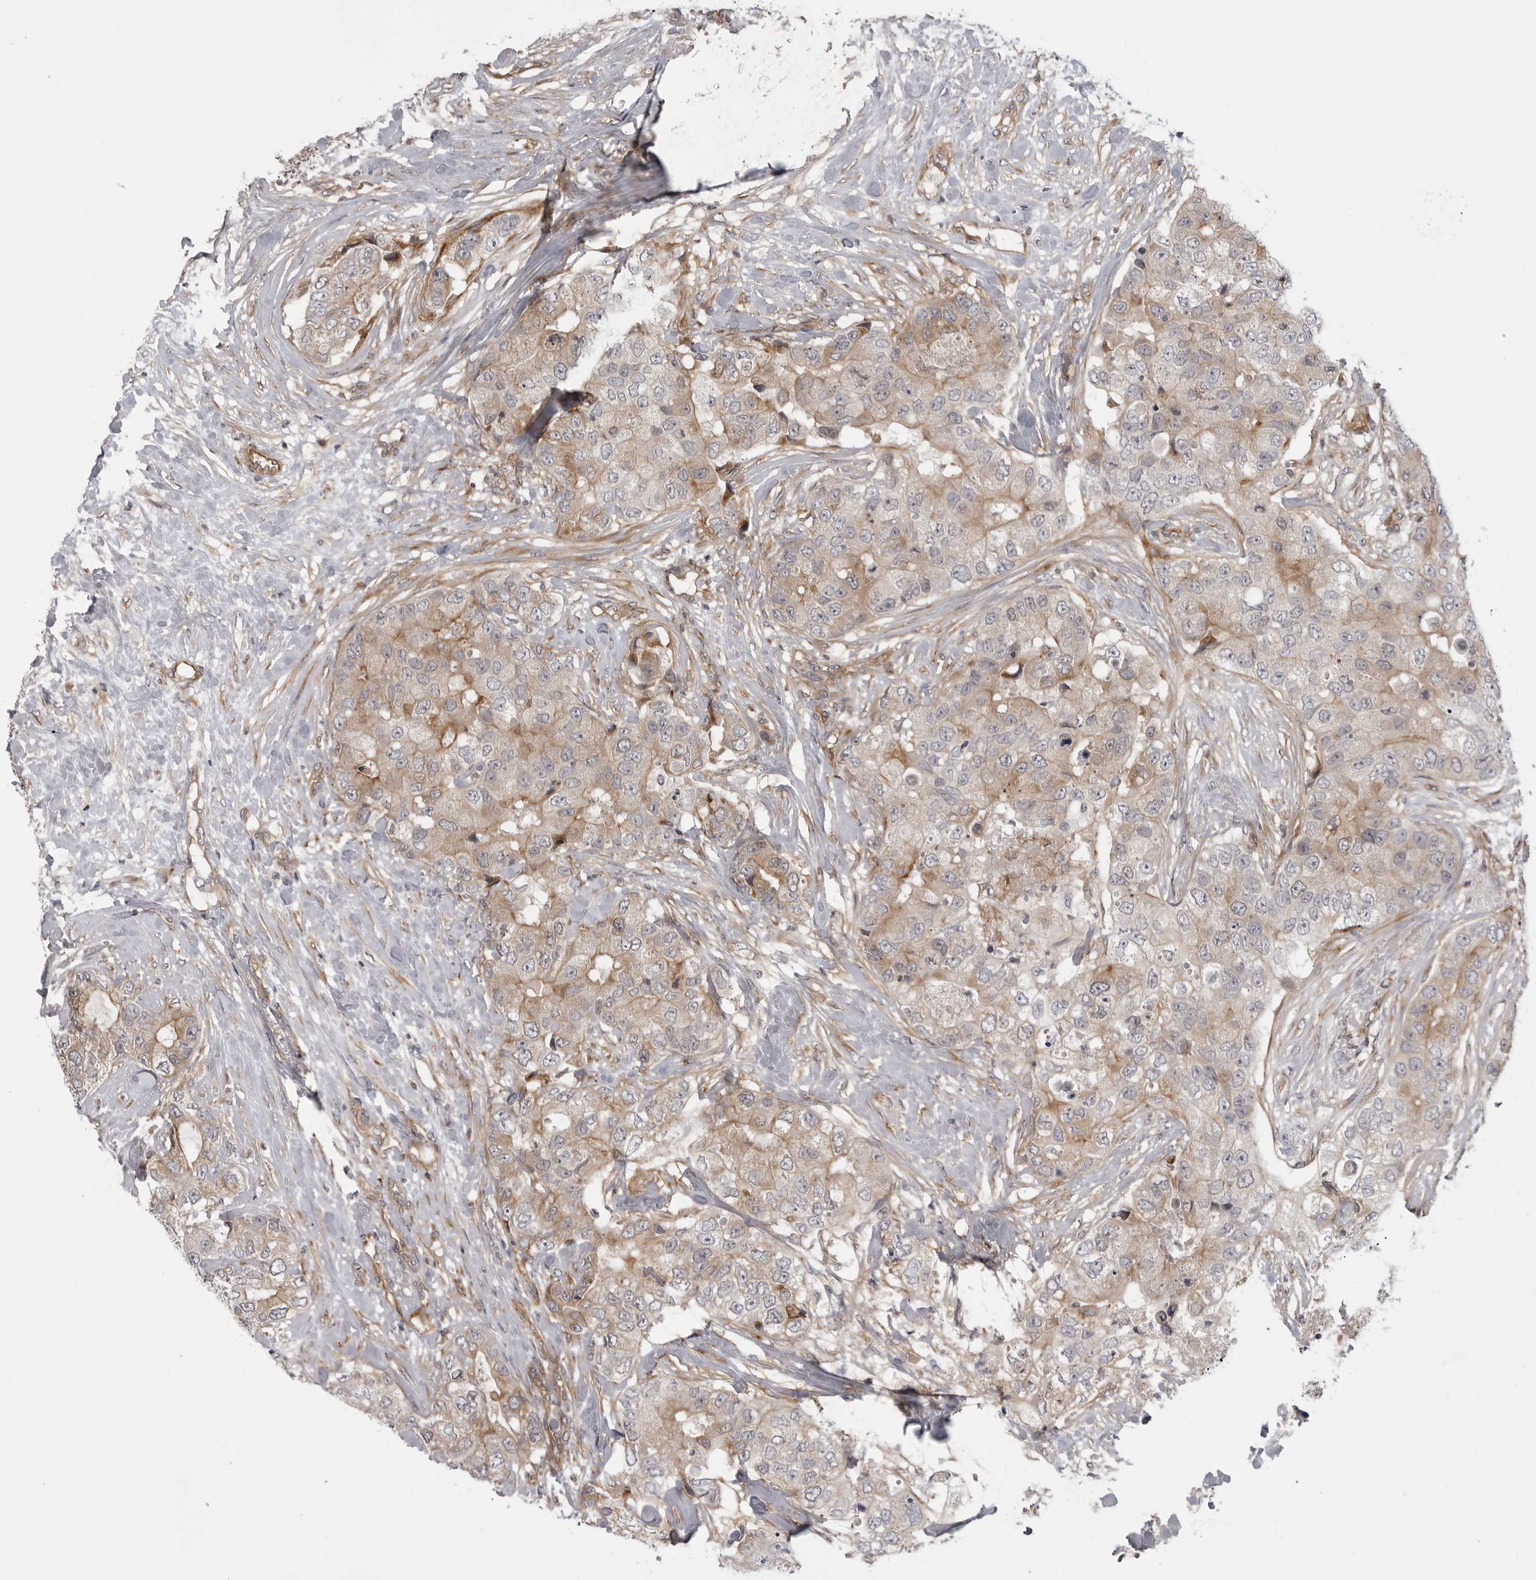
{"staining": {"intensity": "weak", "quantity": "25%-75%", "location": "cytoplasmic/membranous"}, "tissue": "breast cancer", "cell_type": "Tumor cells", "image_type": "cancer", "snomed": [{"axis": "morphology", "description": "Duct carcinoma"}, {"axis": "topography", "description": "Breast"}], "caption": "A photomicrograph of human breast cancer (infiltrating ductal carcinoma) stained for a protein displays weak cytoplasmic/membranous brown staining in tumor cells.", "gene": "LRRC45", "patient": {"sex": "female", "age": 62}}